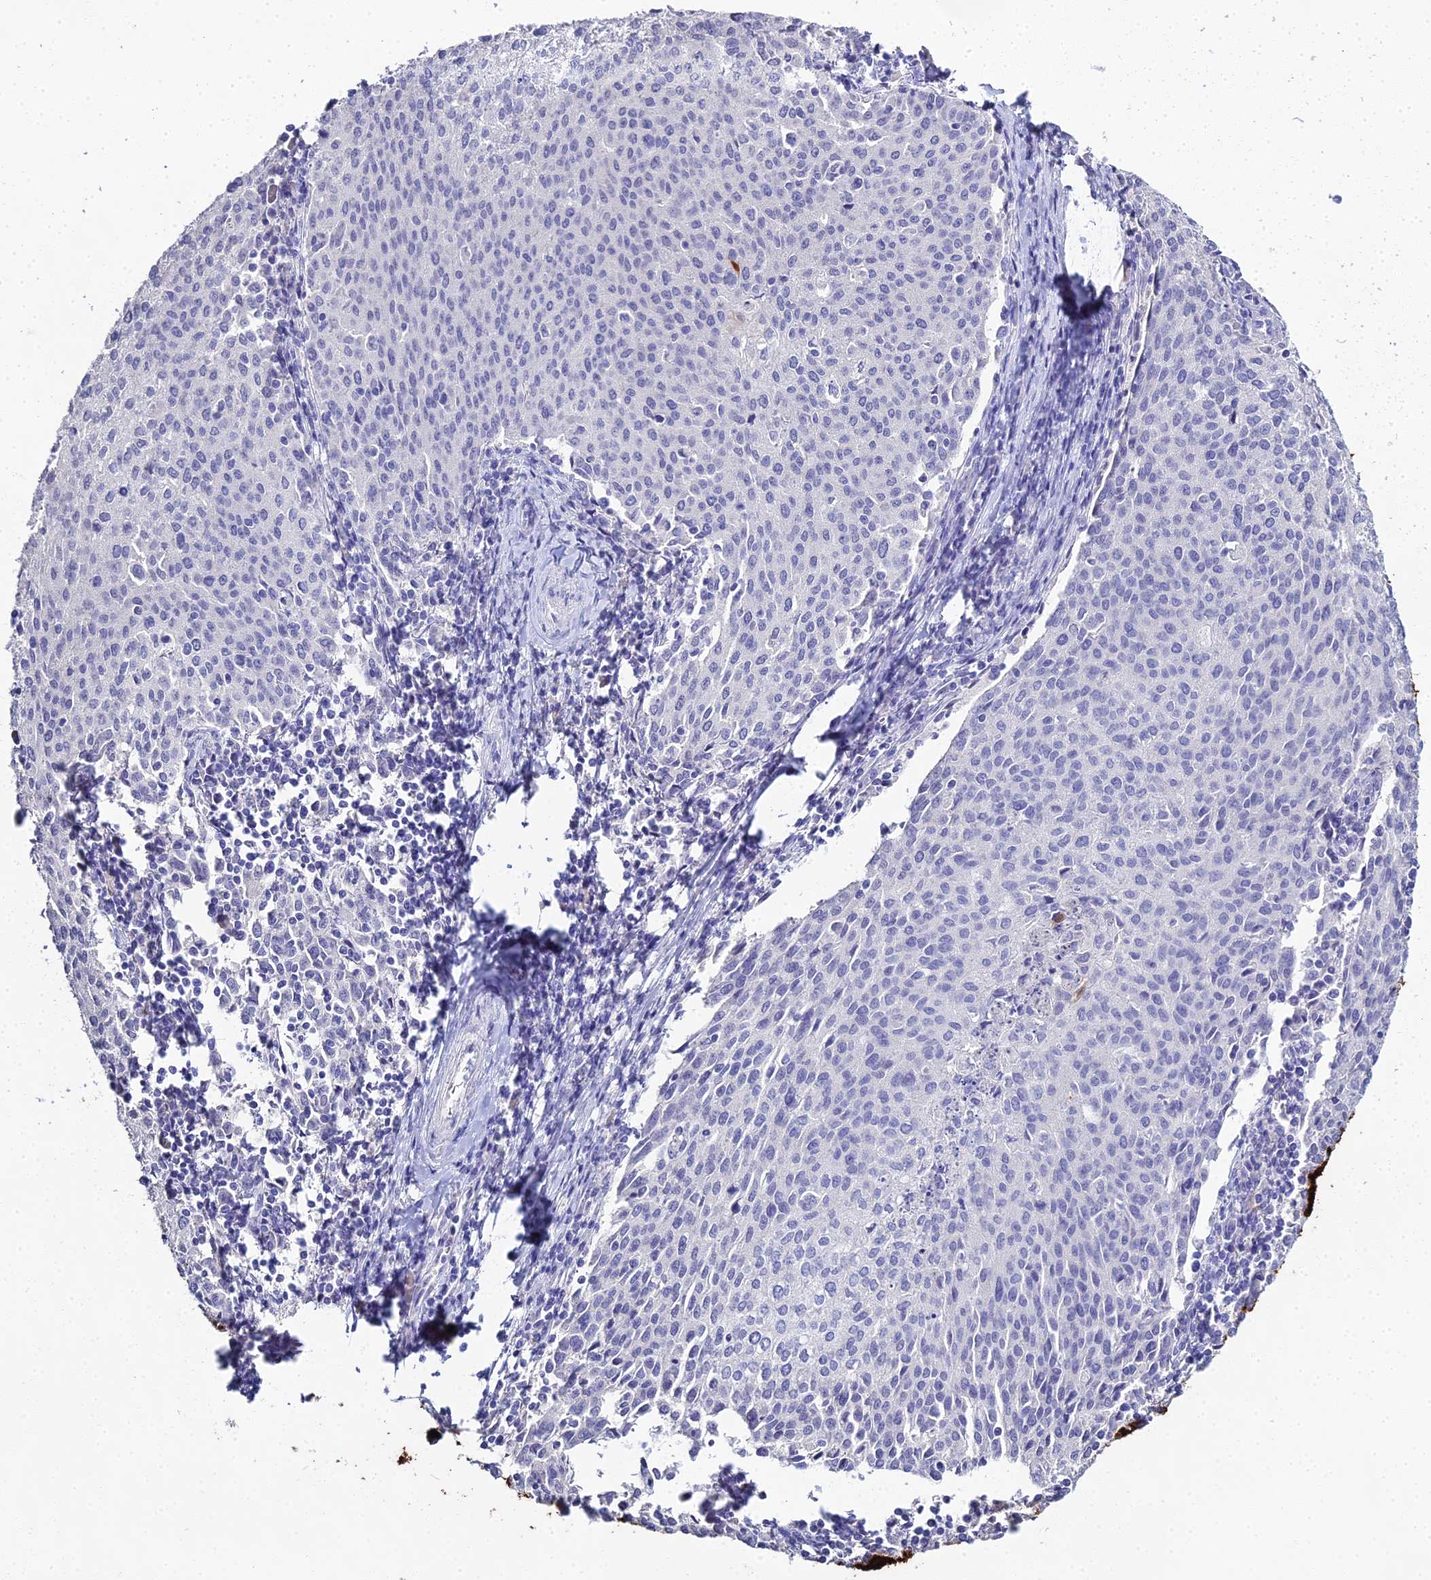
{"staining": {"intensity": "negative", "quantity": "none", "location": "none"}, "tissue": "cervical cancer", "cell_type": "Tumor cells", "image_type": "cancer", "snomed": [{"axis": "morphology", "description": "Squamous cell carcinoma, NOS"}, {"axis": "topography", "description": "Cervix"}], "caption": "There is no significant expression in tumor cells of cervical cancer (squamous cell carcinoma).", "gene": "S100A7", "patient": {"sex": "female", "age": 46}}